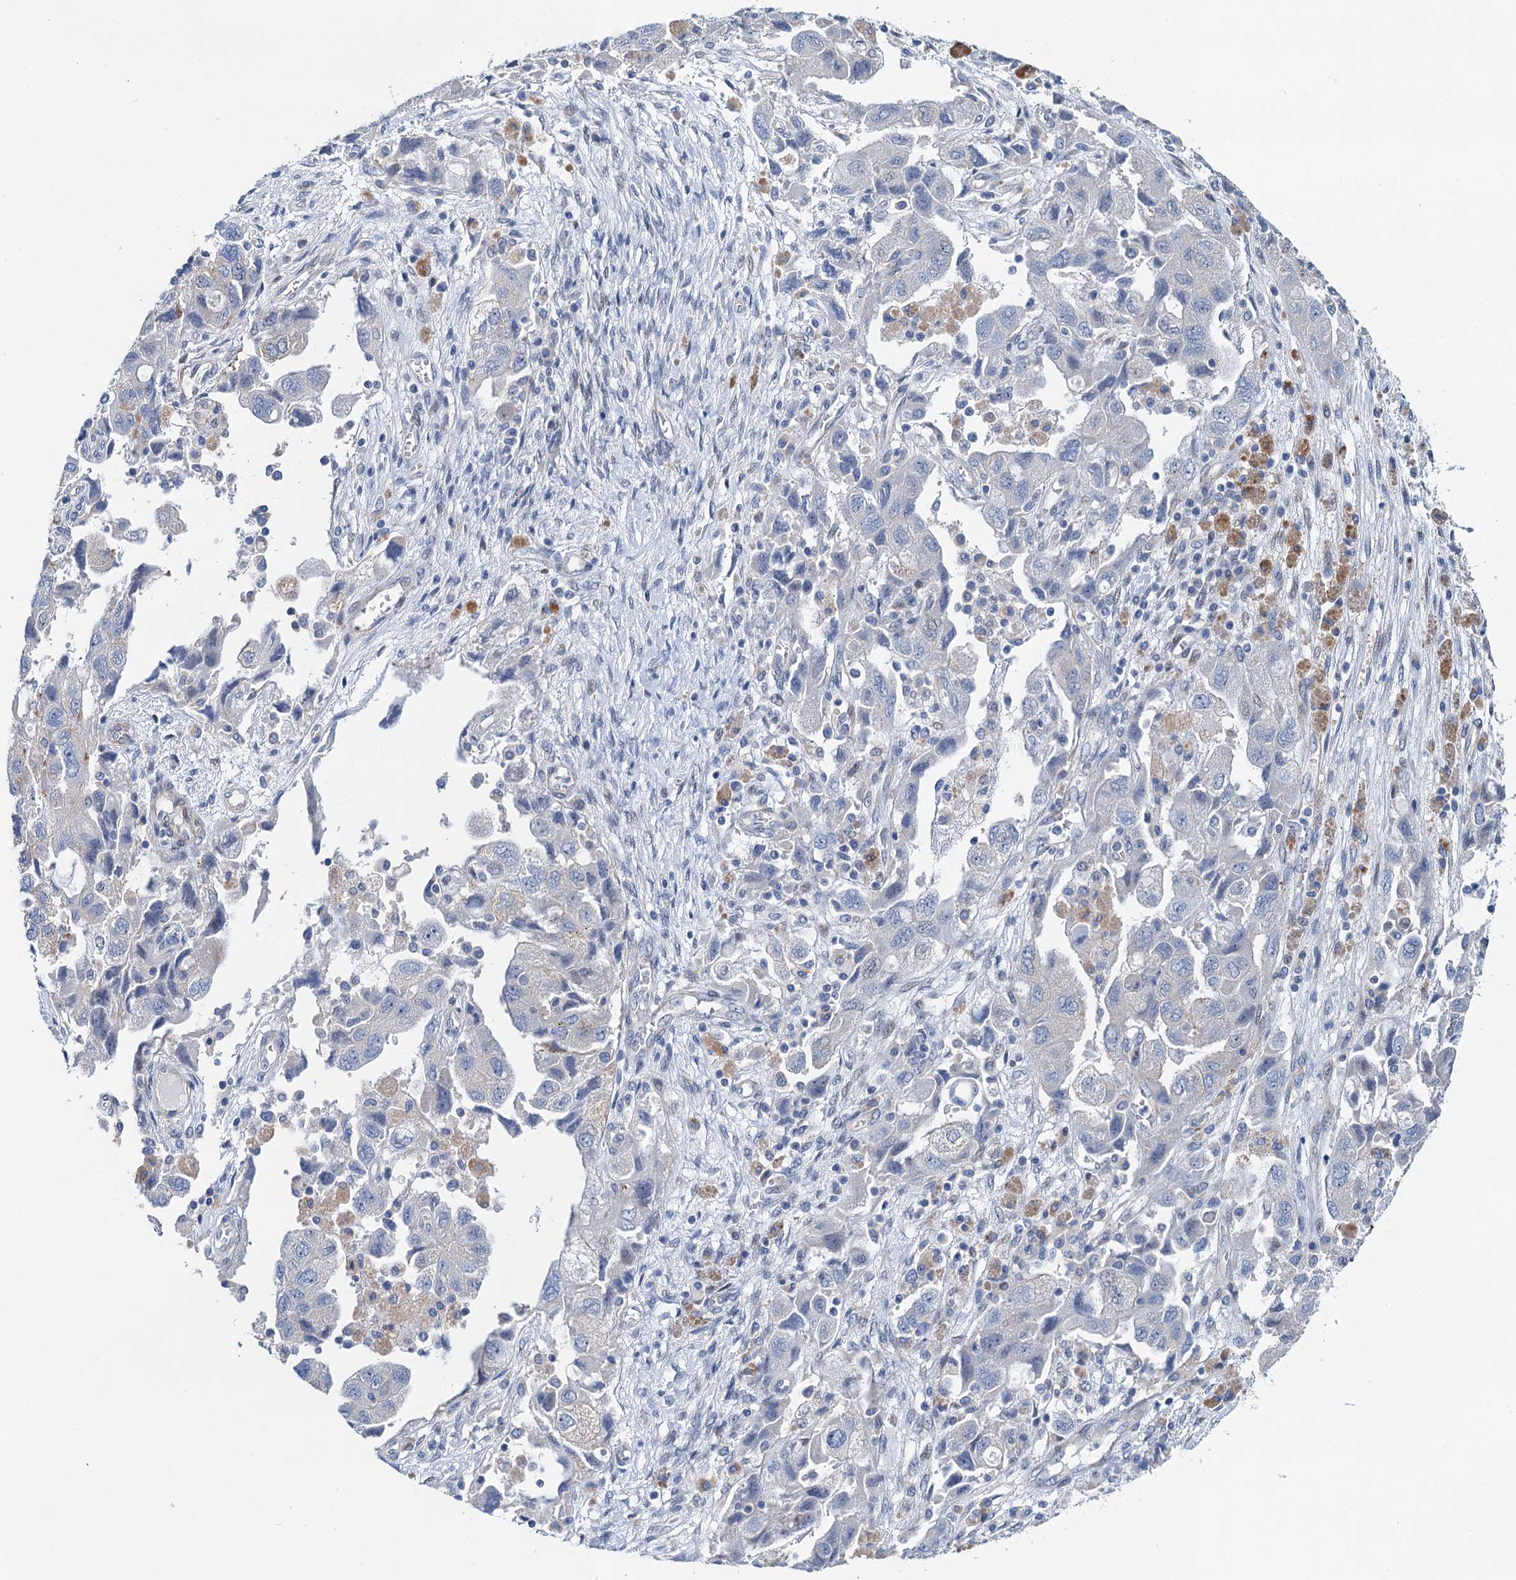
{"staining": {"intensity": "negative", "quantity": "none", "location": "none"}, "tissue": "ovarian cancer", "cell_type": "Tumor cells", "image_type": "cancer", "snomed": [{"axis": "morphology", "description": "Carcinoma, NOS"}, {"axis": "morphology", "description": "Cystadenocarcinoma, serous, NOS"}, {"axis": "topography", "description": "Ovary"}], "caption": "Tumor cells are negative for protein expression in human ovarian serous cystadenocarcinoma.", "gene": "NBEA", "patient": {"sex": "female", "age": 69}}